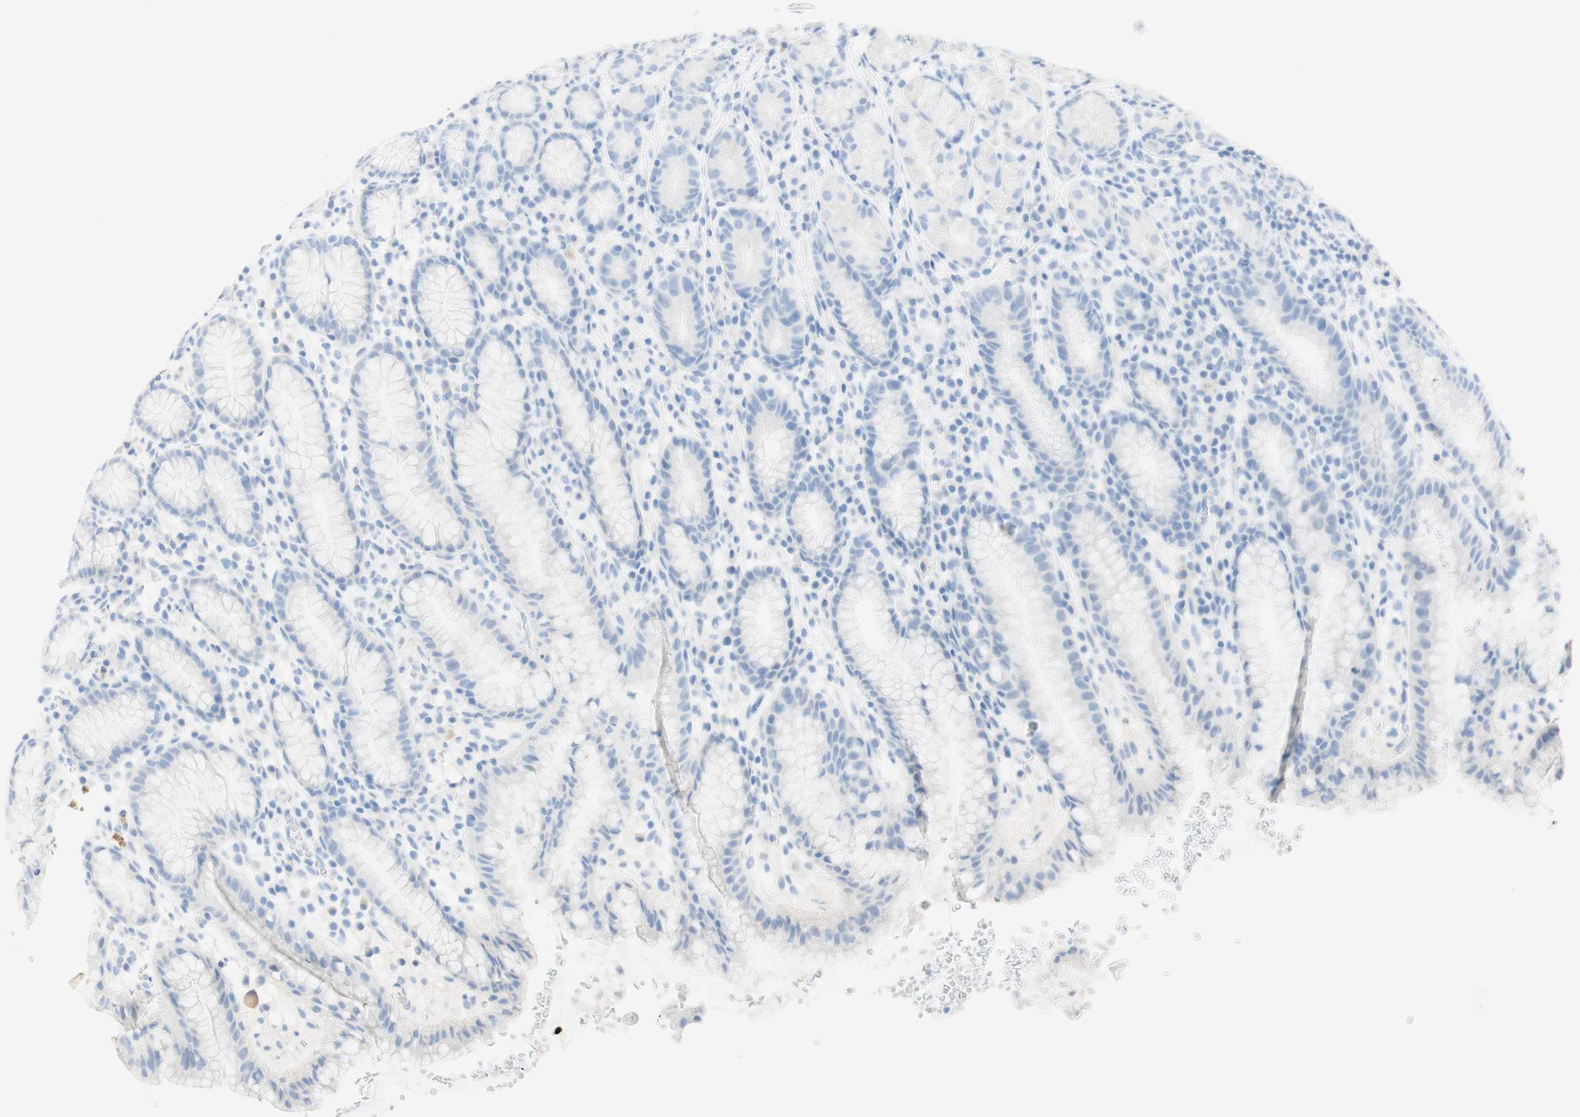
{"staining": {"intensity": "negative", "quantity": "none", "location": "none"}, "tissue": "stomach", "cell_type": "Glandular cells", "image_type": "normal", "snomed": [{"axis": "morphology", "description": "Normal tissue, NOS"}, {"axis": "topography", "description": "Stomach, lower"}], "caption": "This photomicrograph is of benign stomach stained with IHC to label a protein in brown with the nuclei are counter-stained blue. There is no positivity in glandular cells. (DAB (3,3'-diaminobenzidine) immunohistochemistry (IHC), high magnification).", "gene": "TPO", "patient": {"sex": "male", "age": 52}}